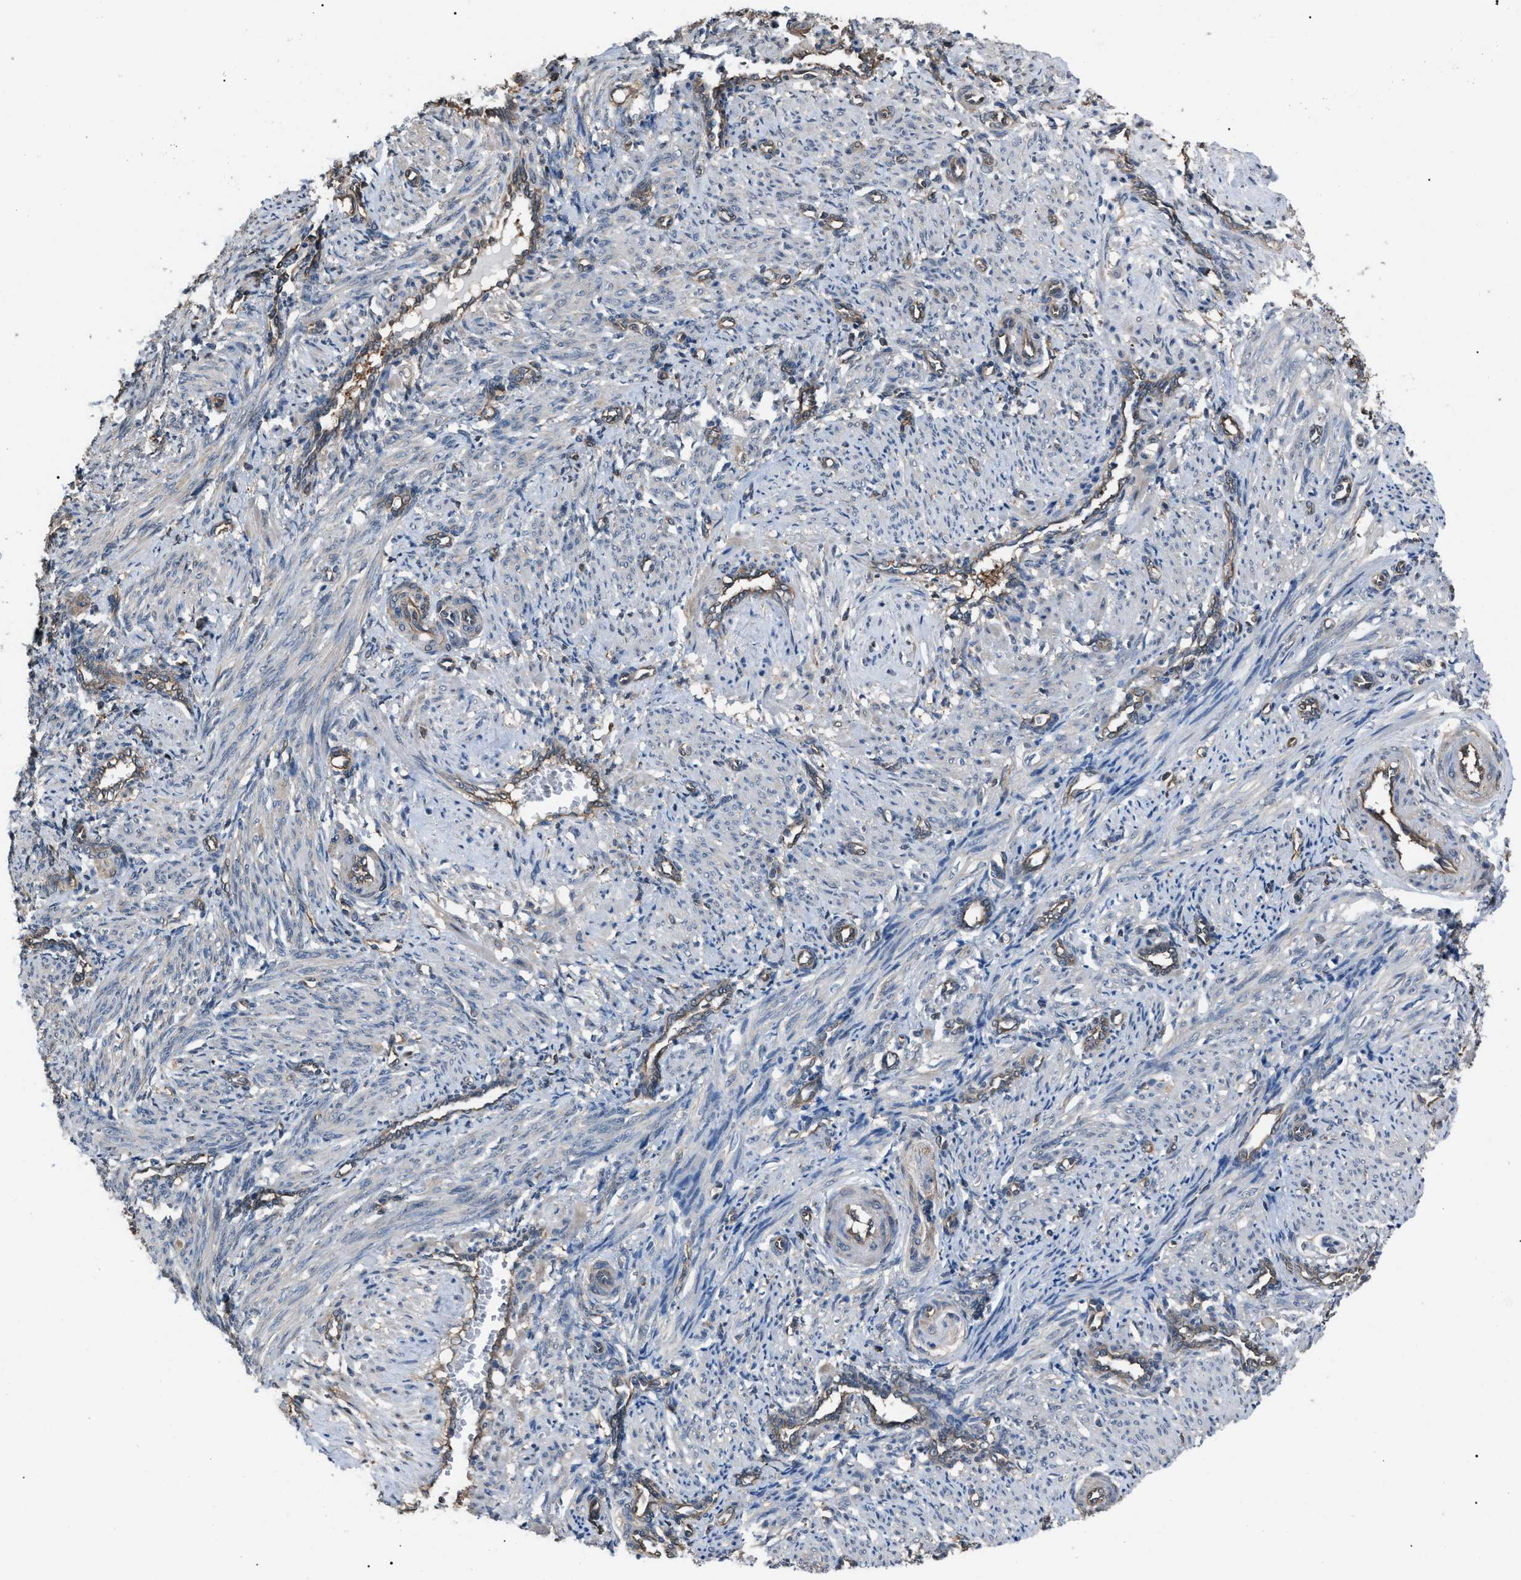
{"staining": {"intensity": "weak", "quantity": "<25%", "location": "cytoplasmic/membranous"}, "tissue": "smooth muscle", "cell_type": "Smooth muscle cells", "image_type": "normal", "snomed": [{"axis": "morphology", "description": "Normal tissue, NOS"}, {"axis": "topography", "description": "Endometrium"}], "caption": "A high-resolution micrograph shows IHC staining of normal smooth muscle, which exhibits no significant positivity in smooth muscle cells. (Stains: DAB (3,3'-diaminobenzidine) IHC with hematoxylin counter stain, Microscopy: brightfield microscopy at high magnification).", "gene": "PDCD5", "patient": {"sex": "female", "age": 33}}